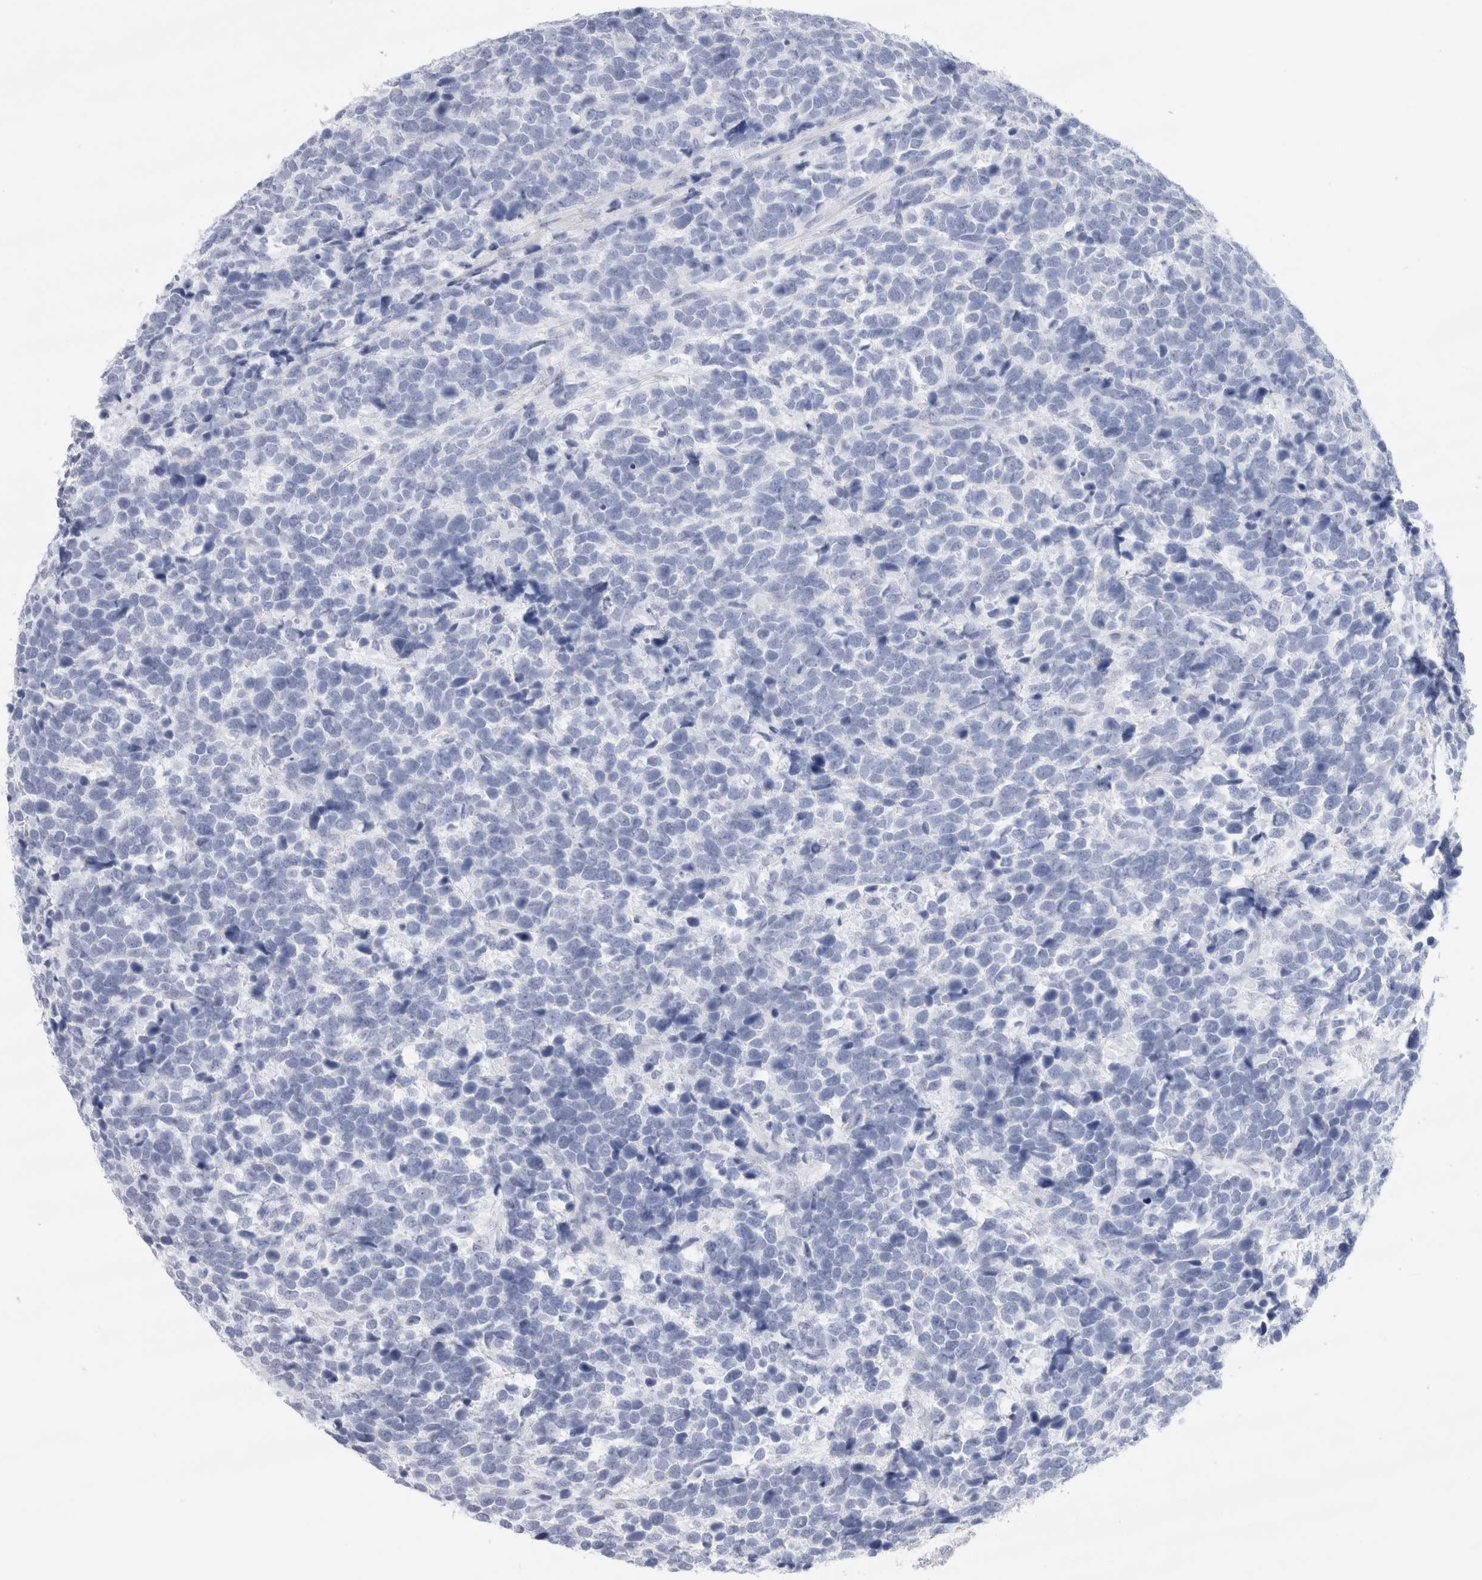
{"staining": {"intensity": "negative", "quantity": "none", "location": "none"}, "tissue": "urothelial cancer", "cell_type": "Tumor cells", "image_type": "cancer", "snomed": [{"axis": "morphology", "description": "Urothelial carcinoma, High grade"}, {"axis": "topography", "description": "Urinary bladder"}], "caption": "The IHC micrograph has no significant expression in tumor cells of high-grade urothelial carcinoma tissue.", "gene": "ECHDC2", "patient": {"sex": "female", "age": 82}}